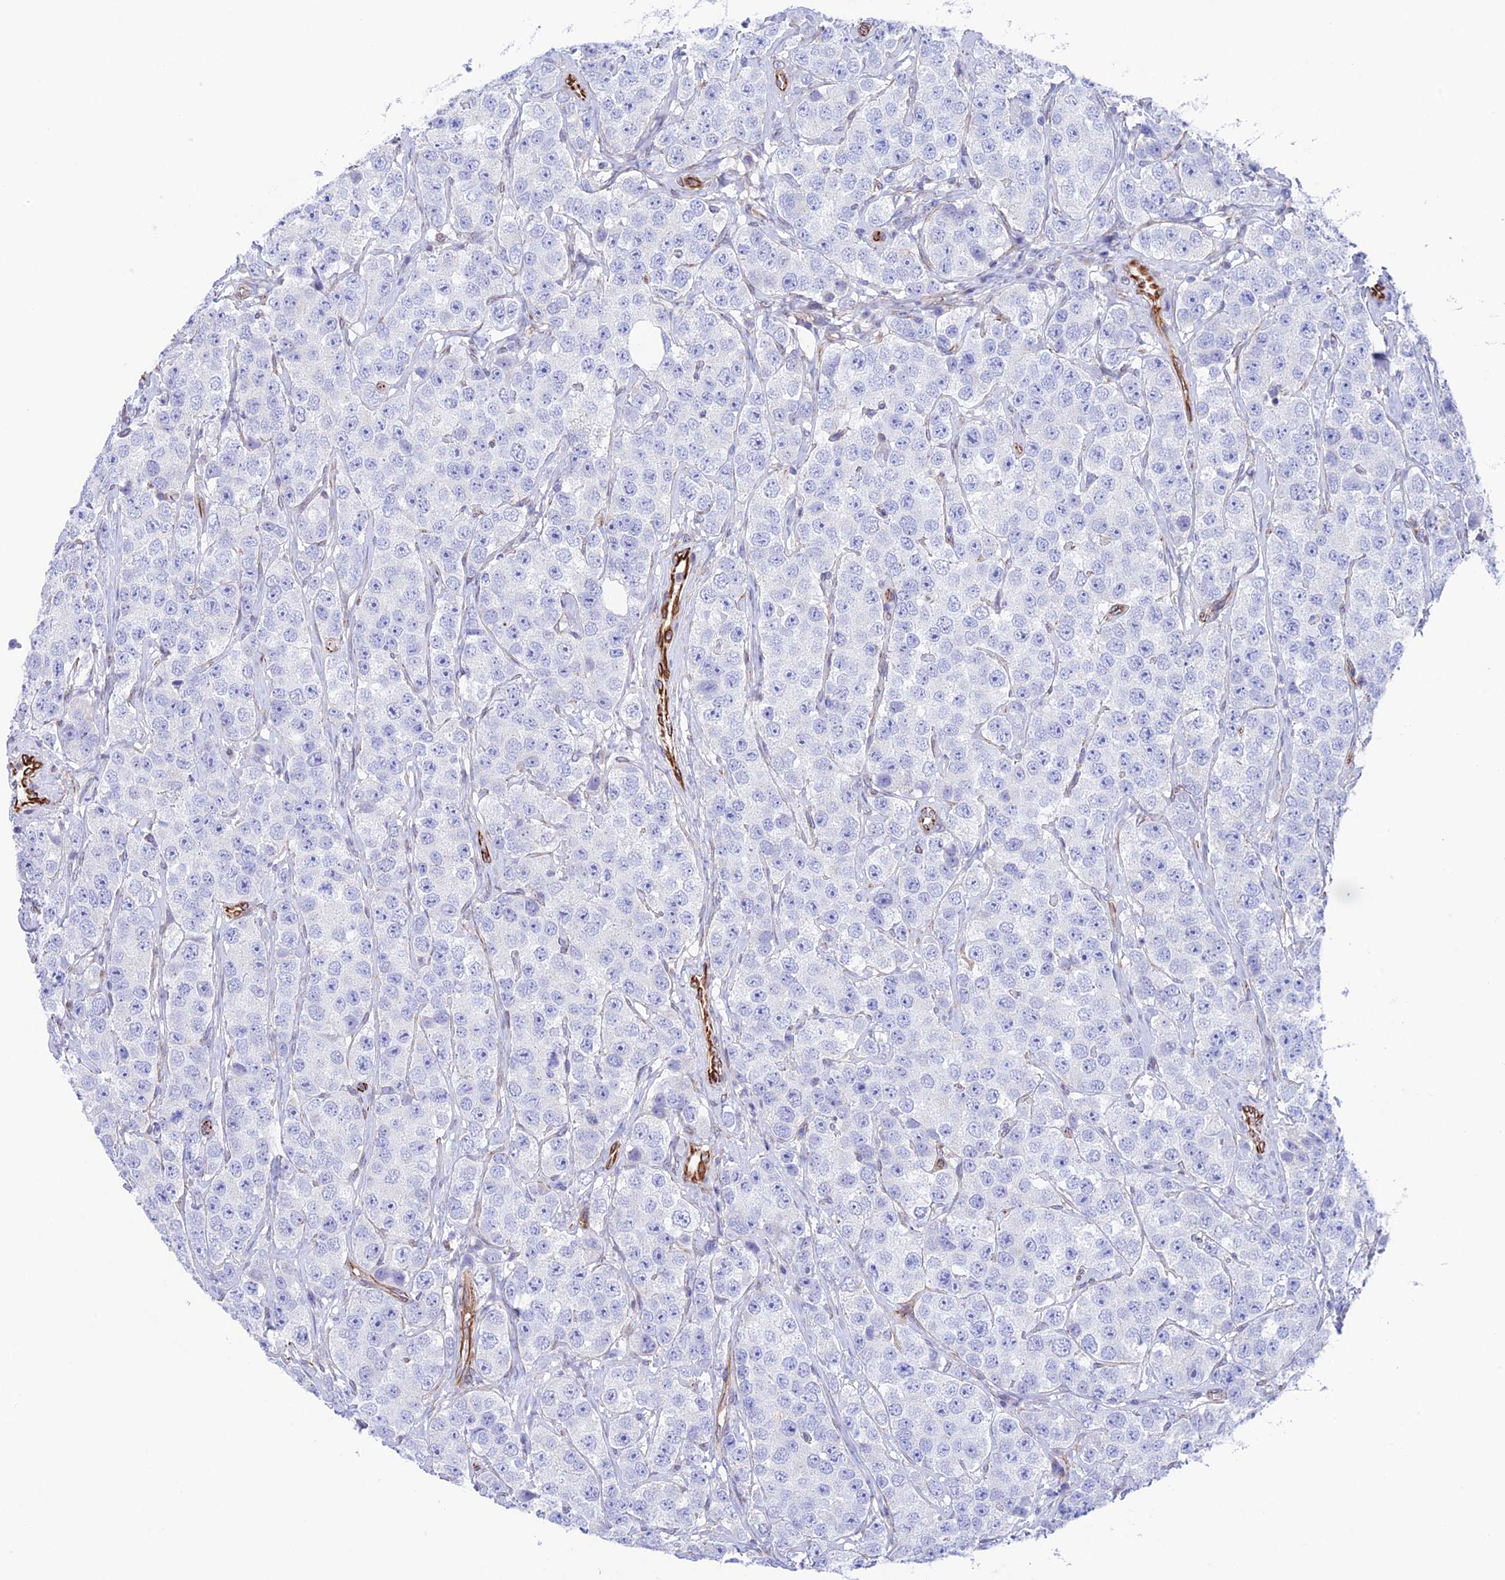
{"staining": {"intensity": "negative", "quantity": "none", "location": "none"}, "tissue": "testis cancer", "cell_type": "Tumor cells", "image_type": "cancer", "snomed": [{"axis": "morphology", "description": "Seminoma, NOS"}, {"axis": "topography", "description": "Testis"}], "caption": "Immunohistochemical staining of human testis cancer reveals no significant expression in tumor cells.", "gene": "ZNF652", "patient": {"sex": "male", "age": 28}}